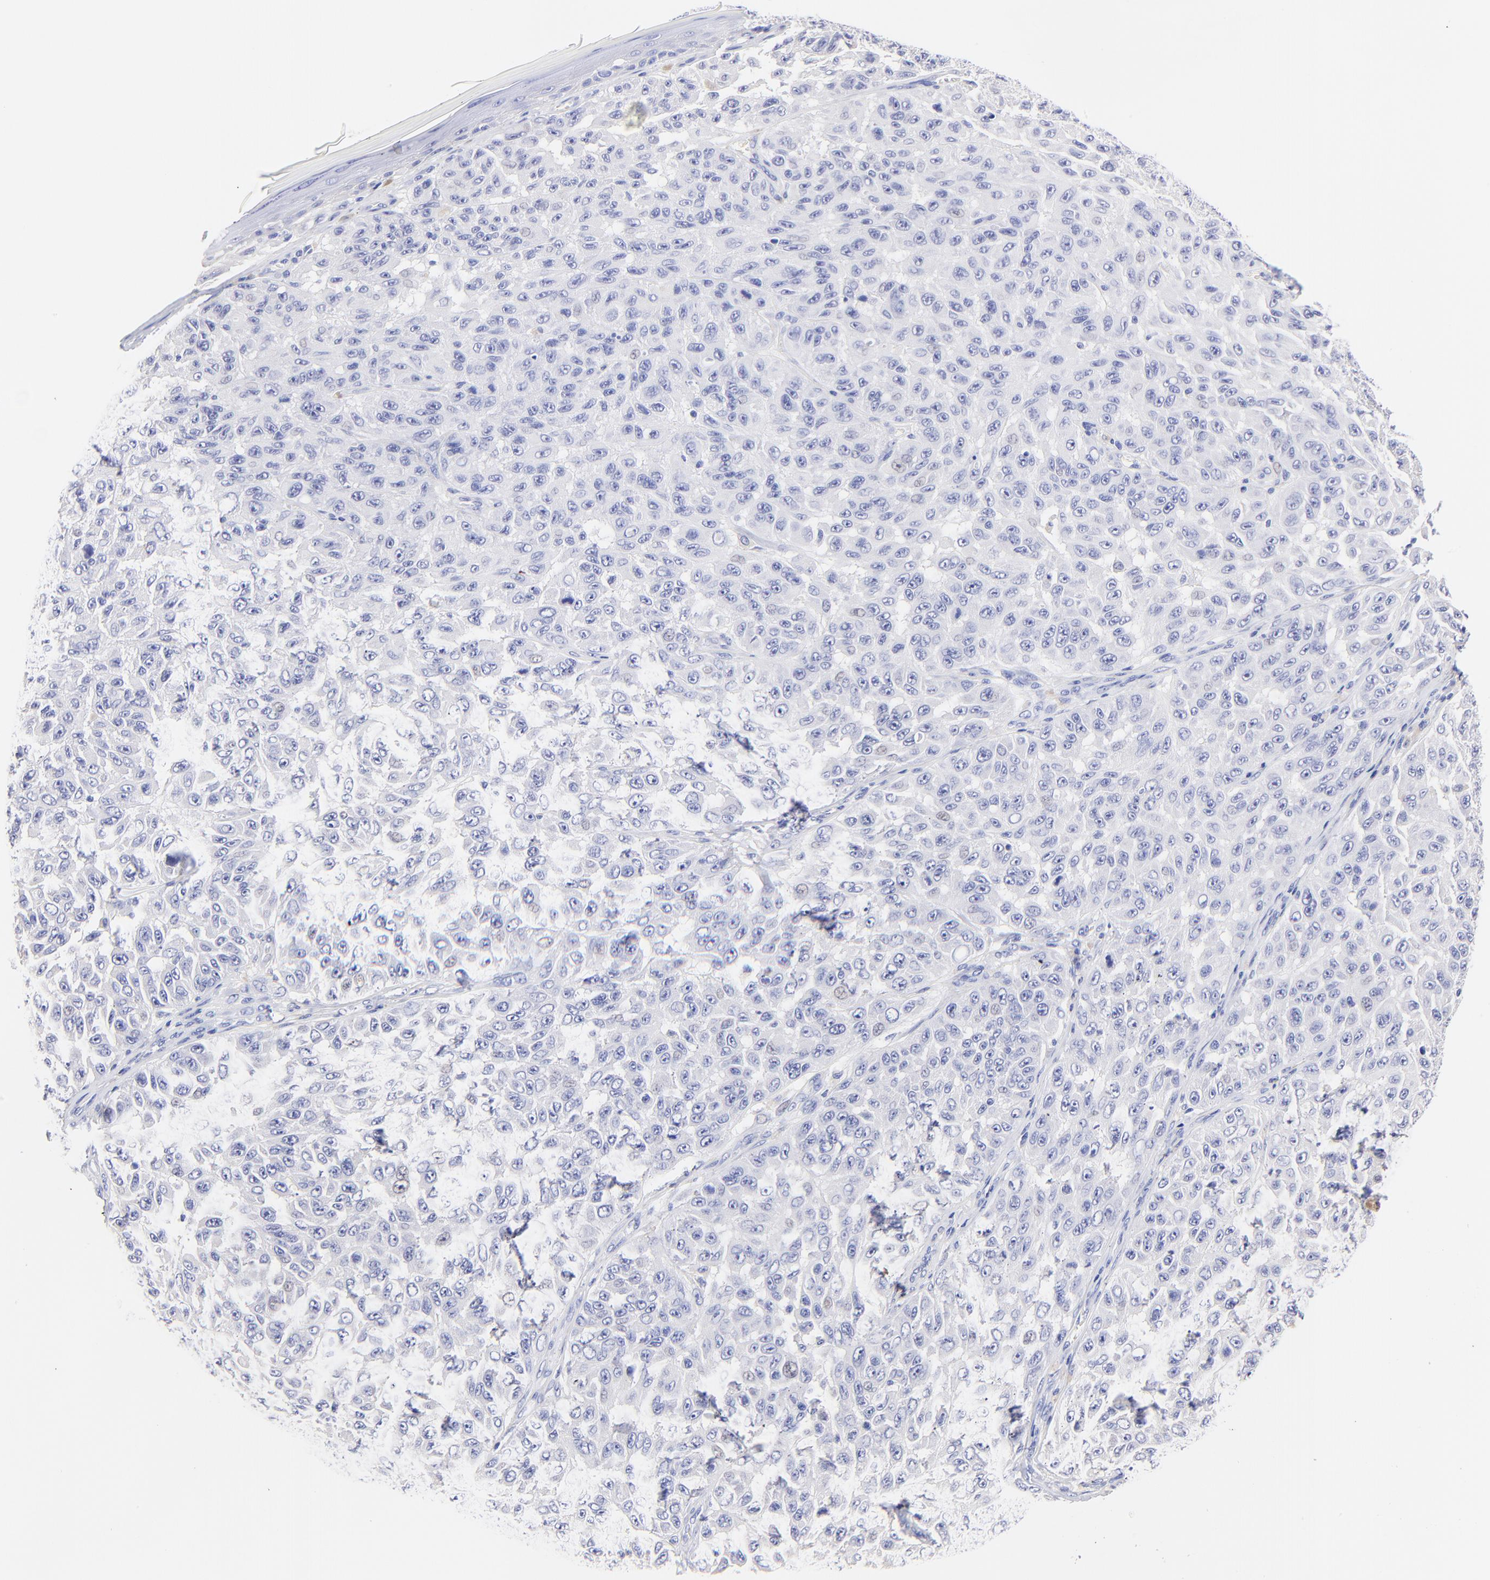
{"staining": {"intensity": "negative", "quantity": "none", "location": "none"}, "tissue": "melanoma", "cell_type": "Tumor cells", "image_type": "cancer", "snomed": [{"axis": "morphology", "description": "Malignant melanoma, NOS"}, {"axis": "topography", "description": "Skin"}], "caption": "Immunohistochemical staining of melanoma demonstrates no significant positivity in tumor cells.", "gene": "RAB3A", "patient": {"sex": "male", "age": 30}}